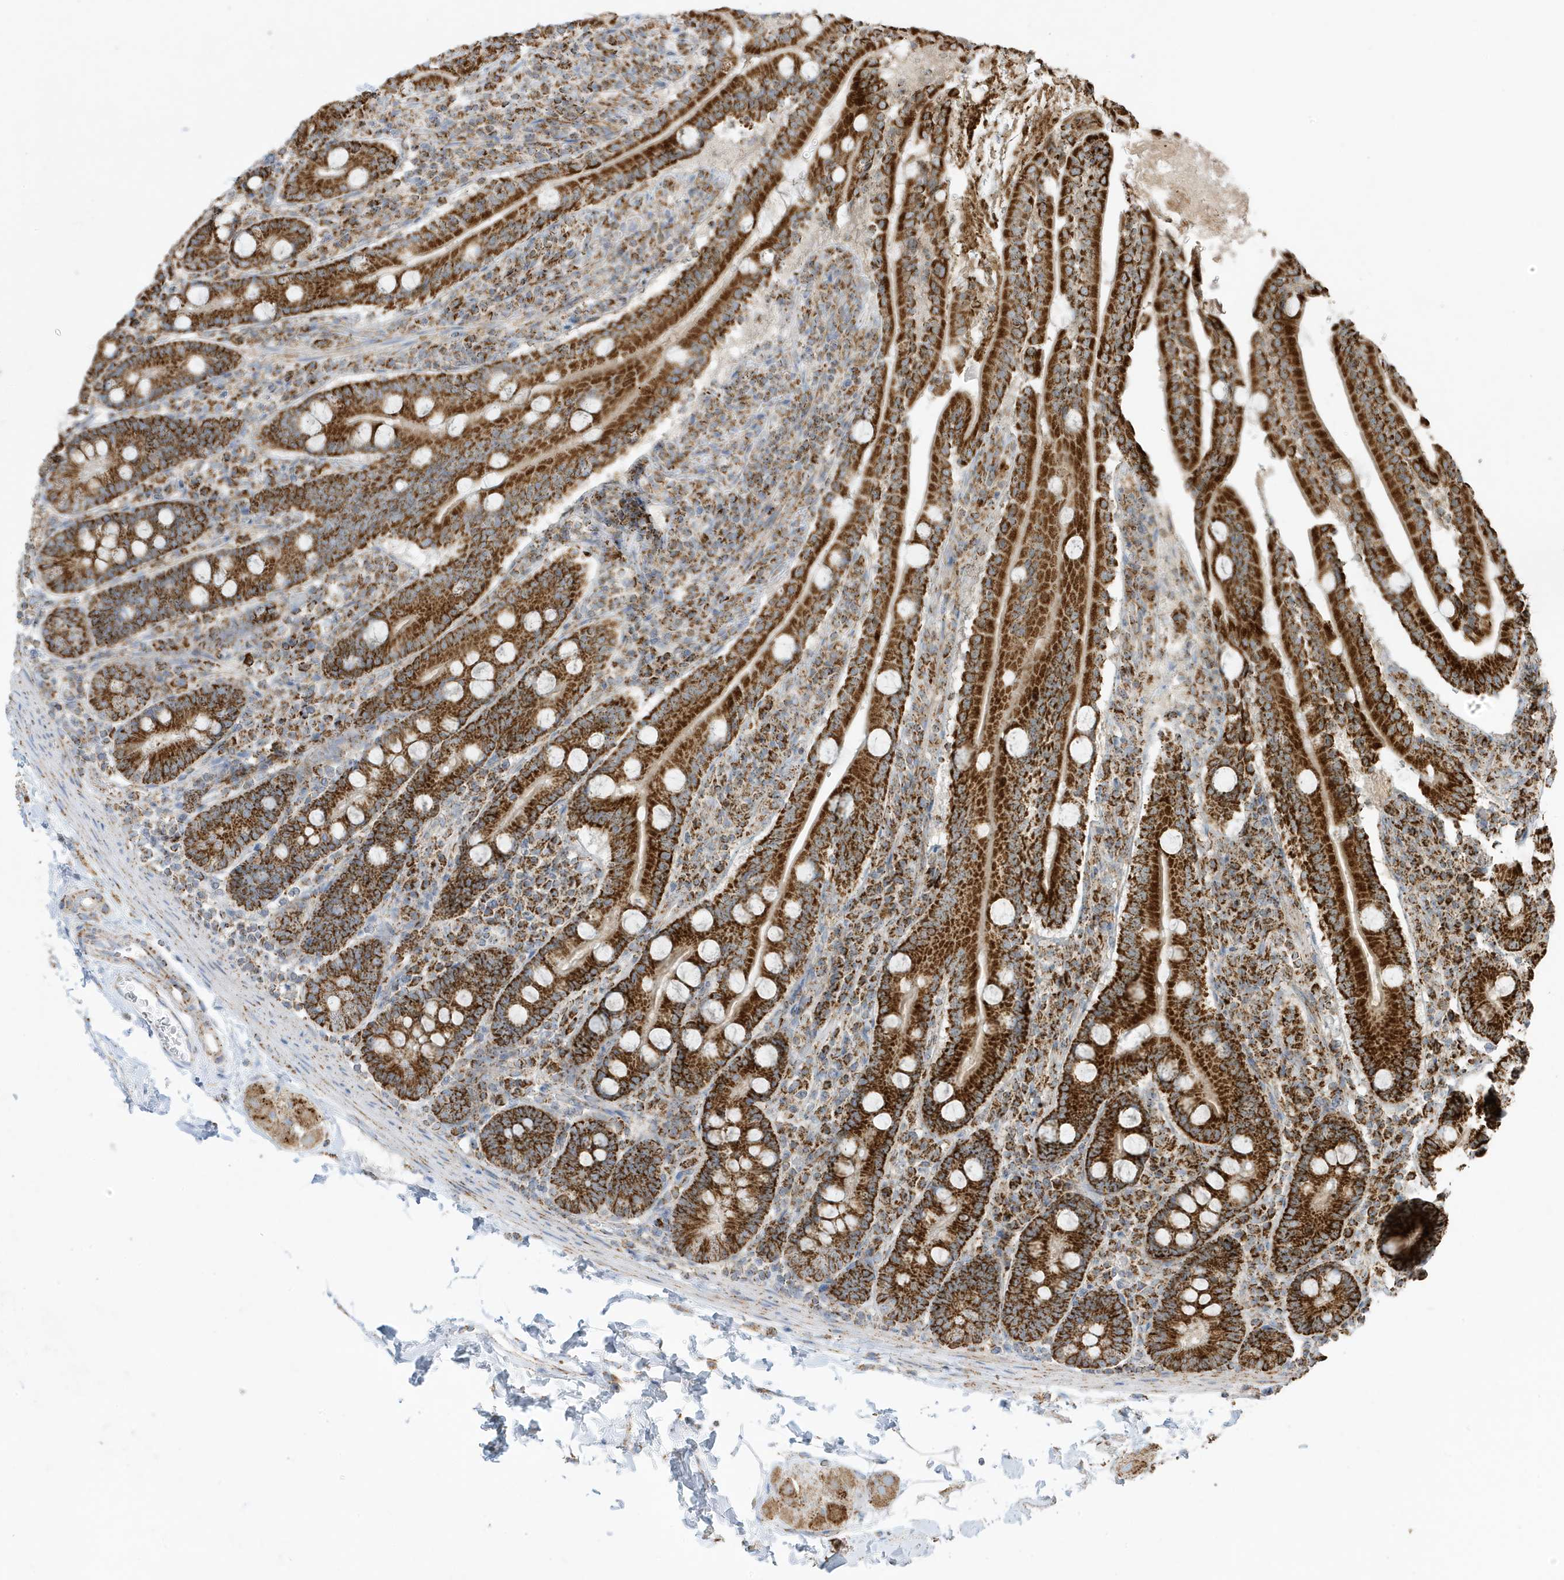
{"staining": {"intensity": "strong", "quantity": ">75%", "location": "cytoplasmic/membranous"}, "tissue": "duodenum", "cell_type": "Glandular cells", "image_type": "normal", "snomed": [{"axis": "morphology", "description": "Normal tissue, NOS"}, {"axis": "topography", "description": "Duodenum"}], "caption": "An immunohistochemistry photomicrograph of unremarkable tissue is shown. Protein staining in brown highlights strong cytoplasmic/membranous positivity in duodenum within glandular cells. (Brightfield microscopy of DAB IHC at high magnification).", "gene": "ATP5ME", "patient": {"sex": "male", "age": 35}}